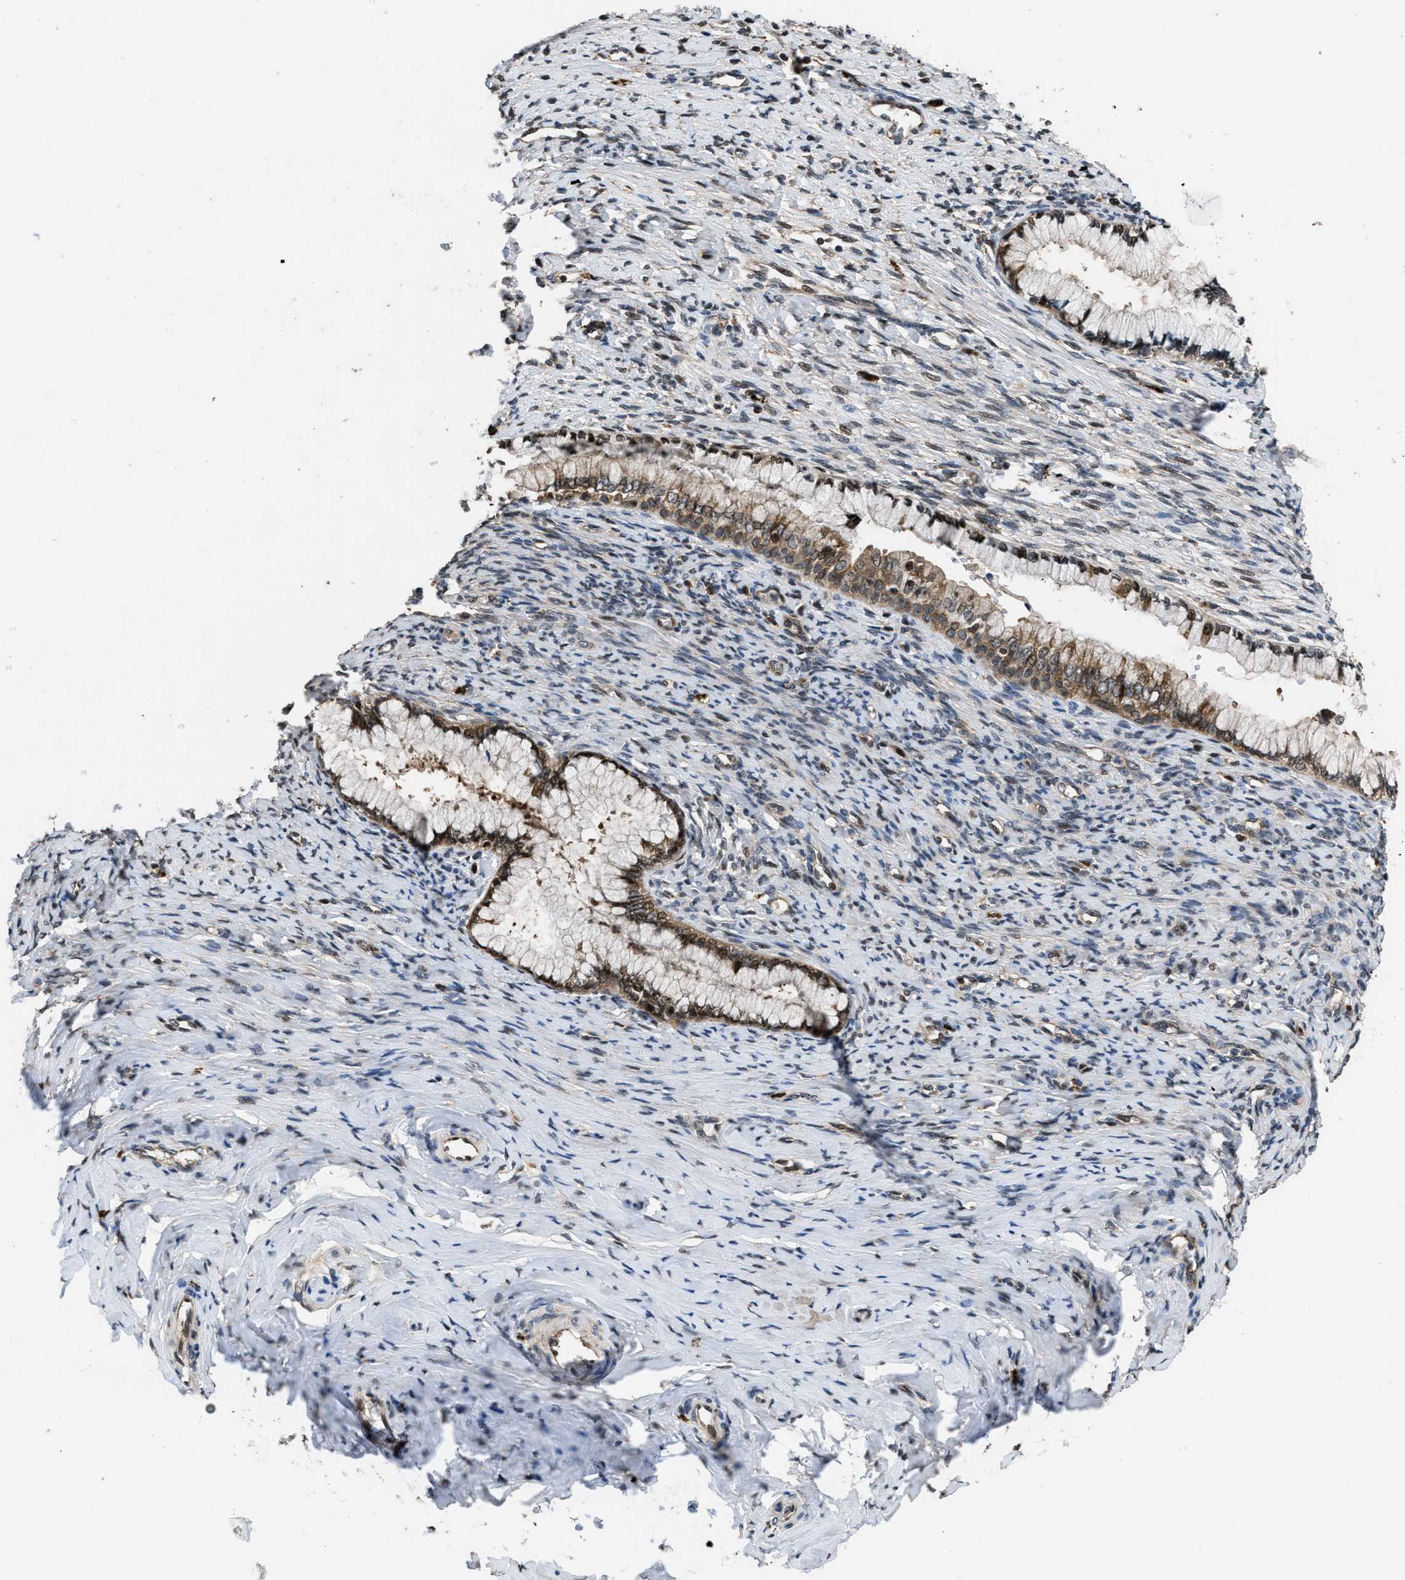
{"staining": {"intensity": "weak", "quantity": ">75%", "location": "cytoplasmic/membranous"}, "tissue": "cervical cancer", "cell_type": "Tumor cells", "image_type": "cancer", "snomed": [{"axis": "morphology", "description": "Squamous cell carcinoma, NOS"}, {"axis": "topography", "description": "Cervix"}], "caption": "This is a histology image of immunohistochemistry (IHC) staining of cervical cancer, which shows weak staining in the cytoplasmic/membranous of tumor cells.", "gene": "CTBS", "patient": {"sex": "female", "age": 63}}